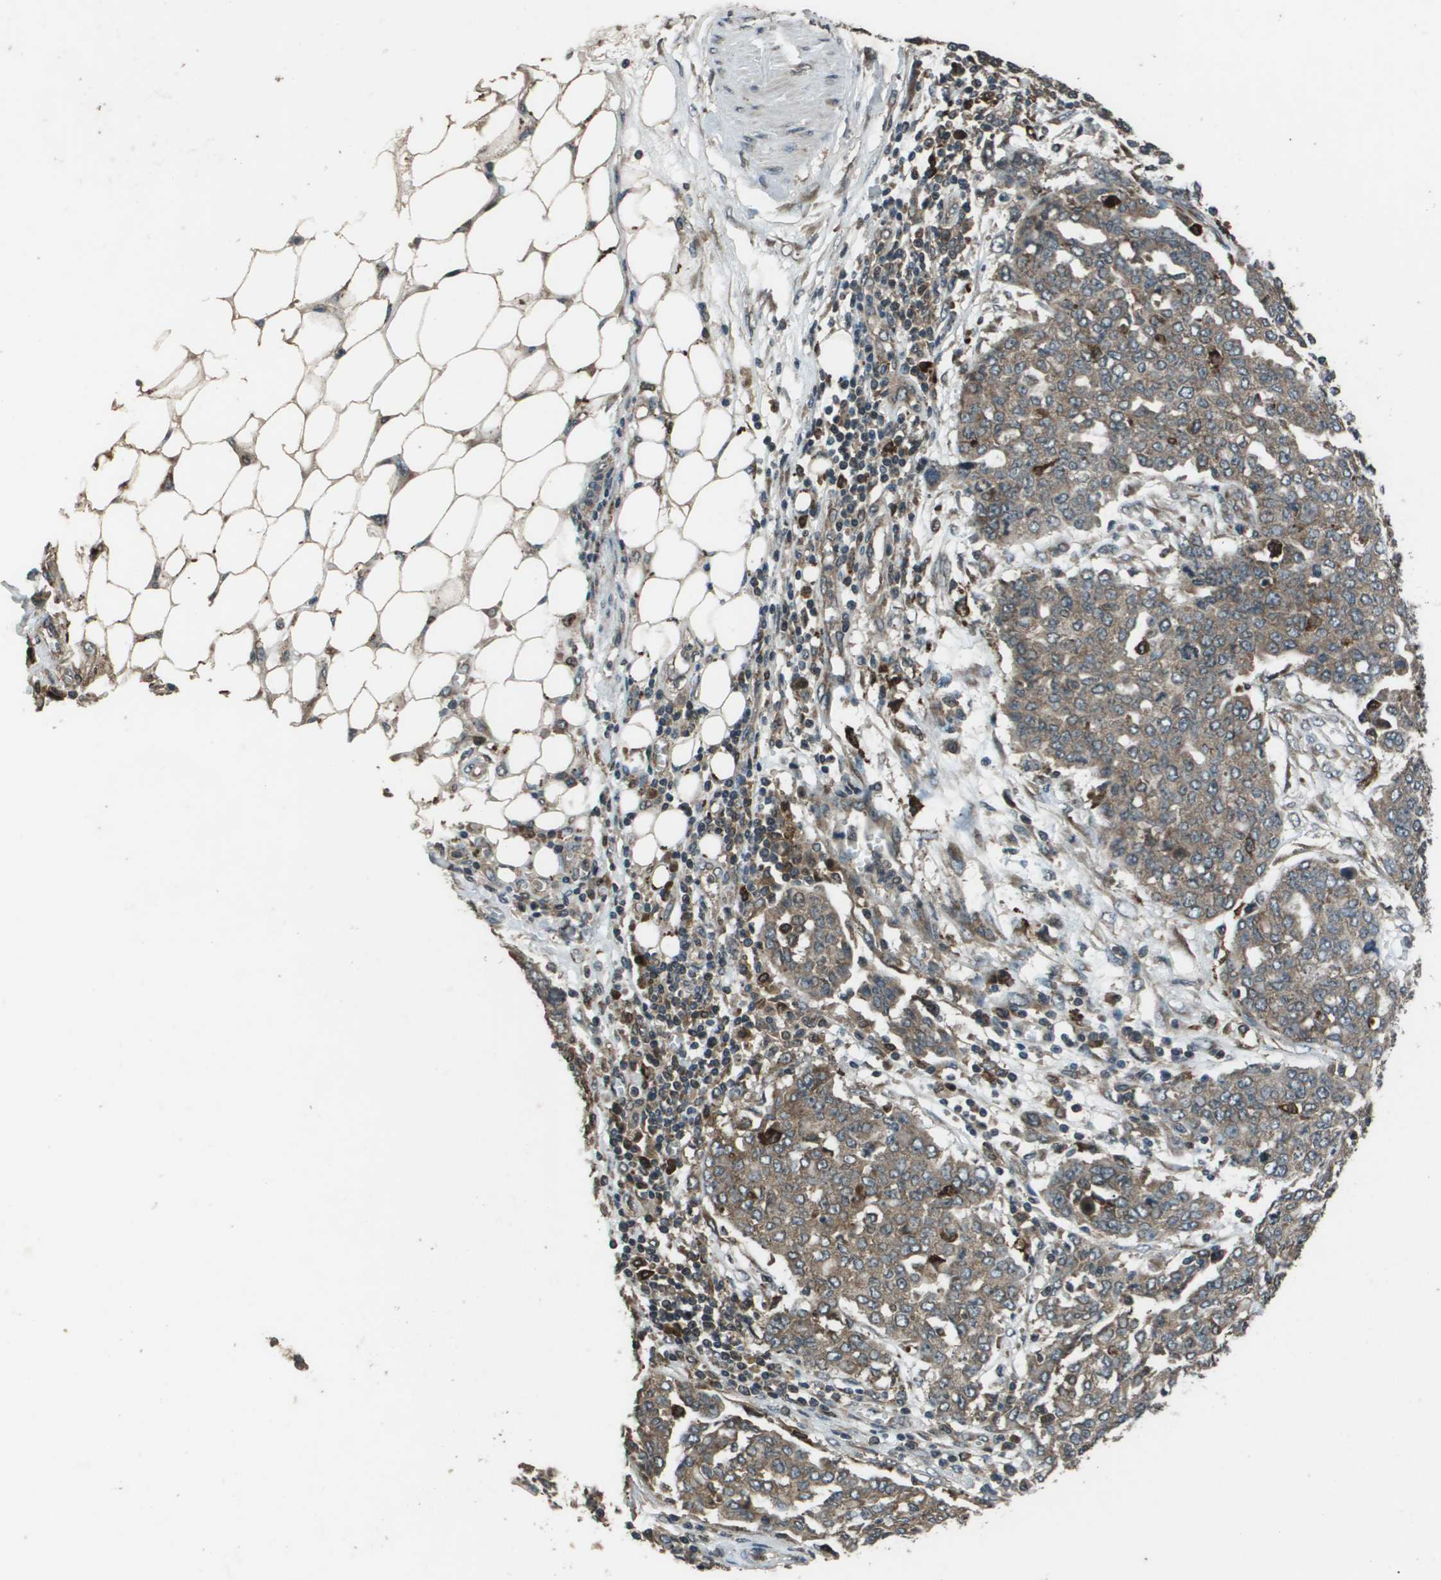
{"staining": {"intensity": "weak", "quantity": "25%-75%", "location": "cytoplasmic/membranous"}, "tissue": "ovarian cancer", "cell_type": "Tumor cells", "image_type": "cancer", "snomed": [{"axis": "morphology", "description": "Cystadenocarcinoma, serous, NOS"}, {"axis": "topography", "description": "Soft tissue"}, {"axis": "topography", "description": "Ovary"}], "caption": "Immunohistochemical staining of human ovarian serous cystadenocarcinoma reveals low levels of weak cytoplasmic/membranous protein expression in approximately 25%-75% of tumor cells. Immunohistochemistry stains the protein of interest in brown and the nuclei are stained blue.", "gene": "GOSR2", "patient": {"sex": "female", "age": 57}}